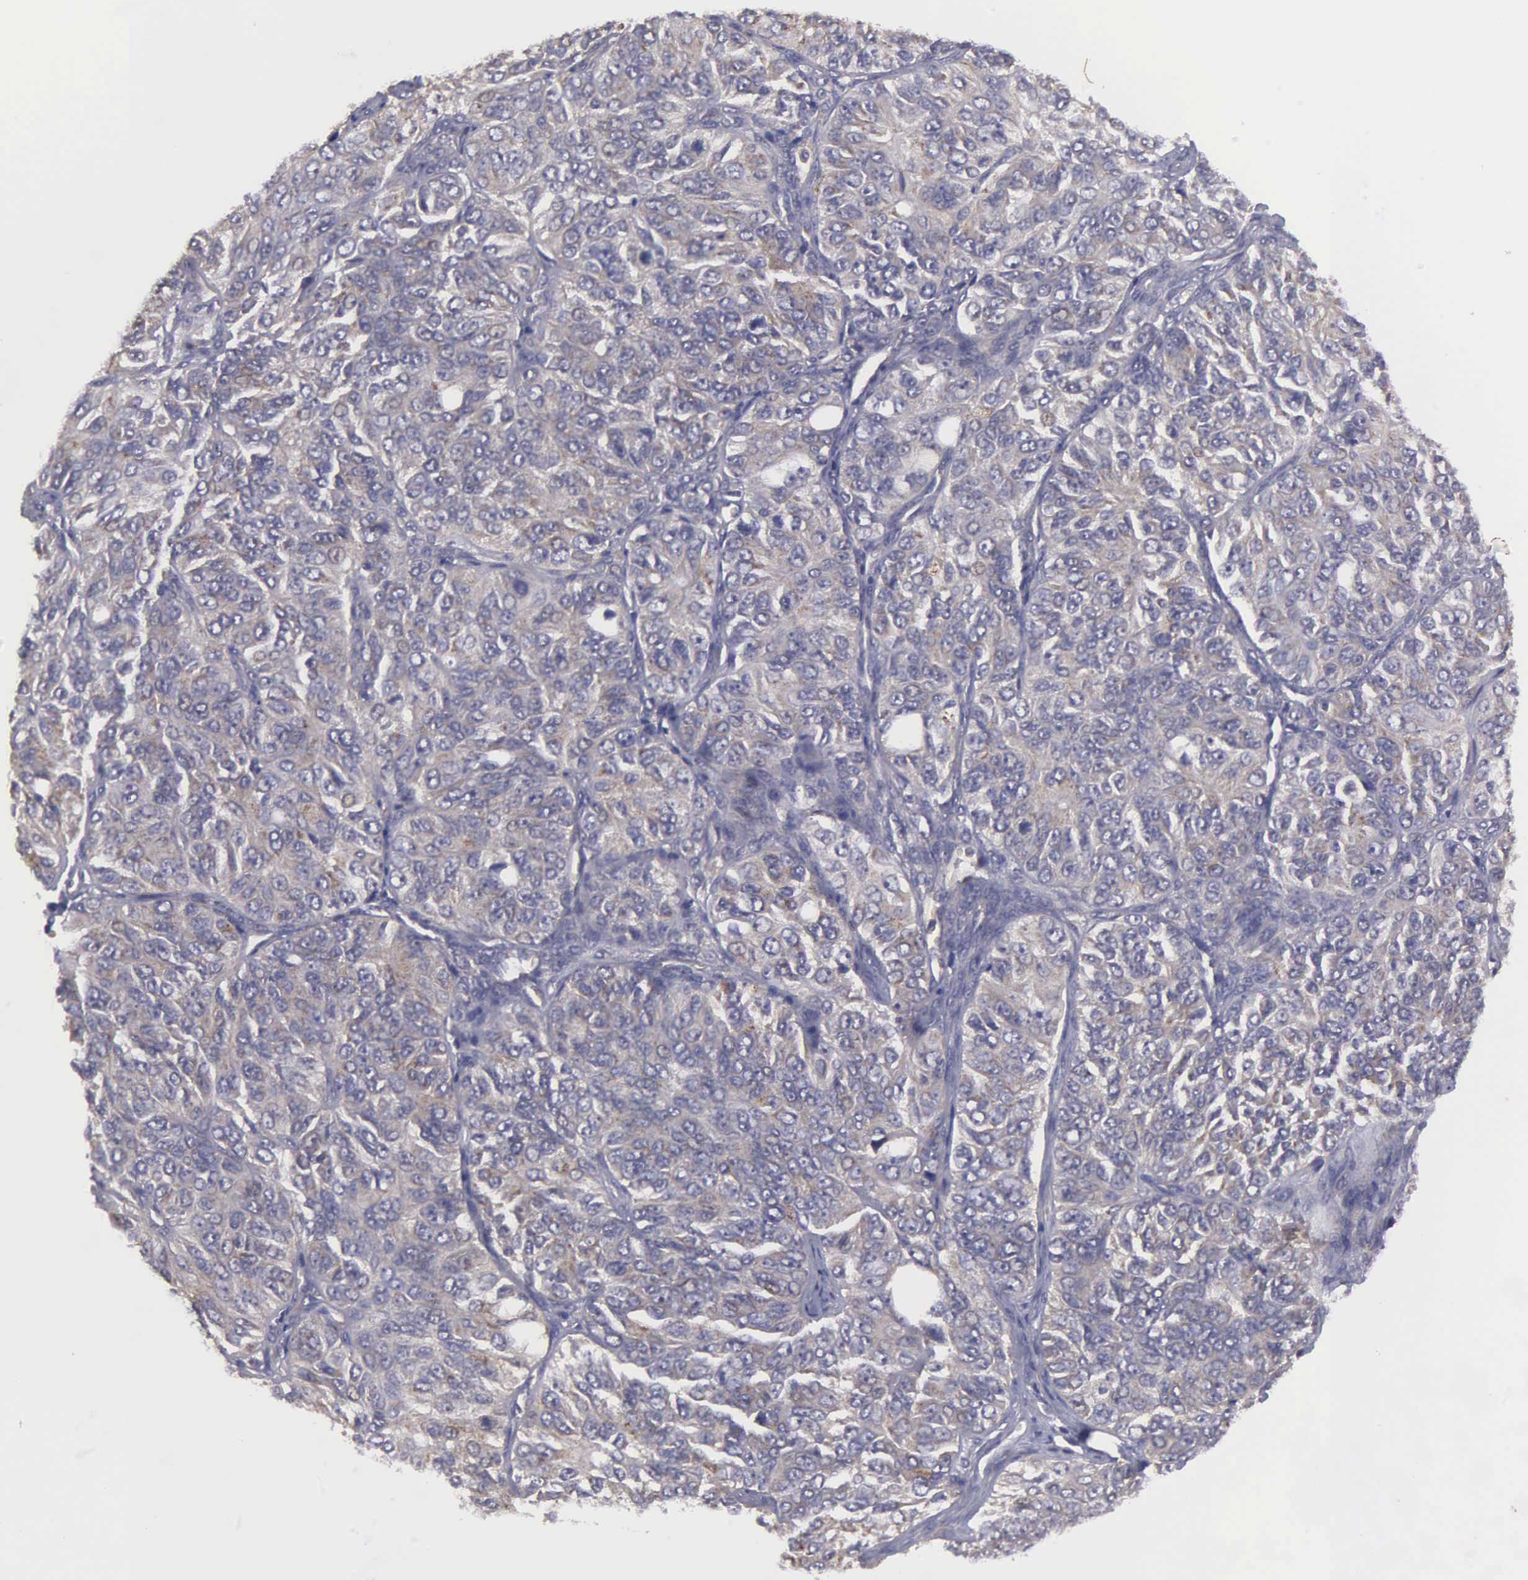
{"staining": {"intensity": "weak", "quantity": "25%-75%", "location": "cytoplasmic/membranous"}, "tissue": "ovarian cancer", "cell_type": "Tumor cells", "image_type": "cancer", "snomed": [{"axis": "morphology", "description": "Carcinoma, endometroid"}, {"axis": "topography", "description": "Ovary"}], "caption": "Weak cytoplasmic/membranous positivity is present in about 25%-75% of tumor cells in endometroid carcinoma (ovarian).", "gene": "RTL10", "patient": {"sex": "female", "age": 51}}